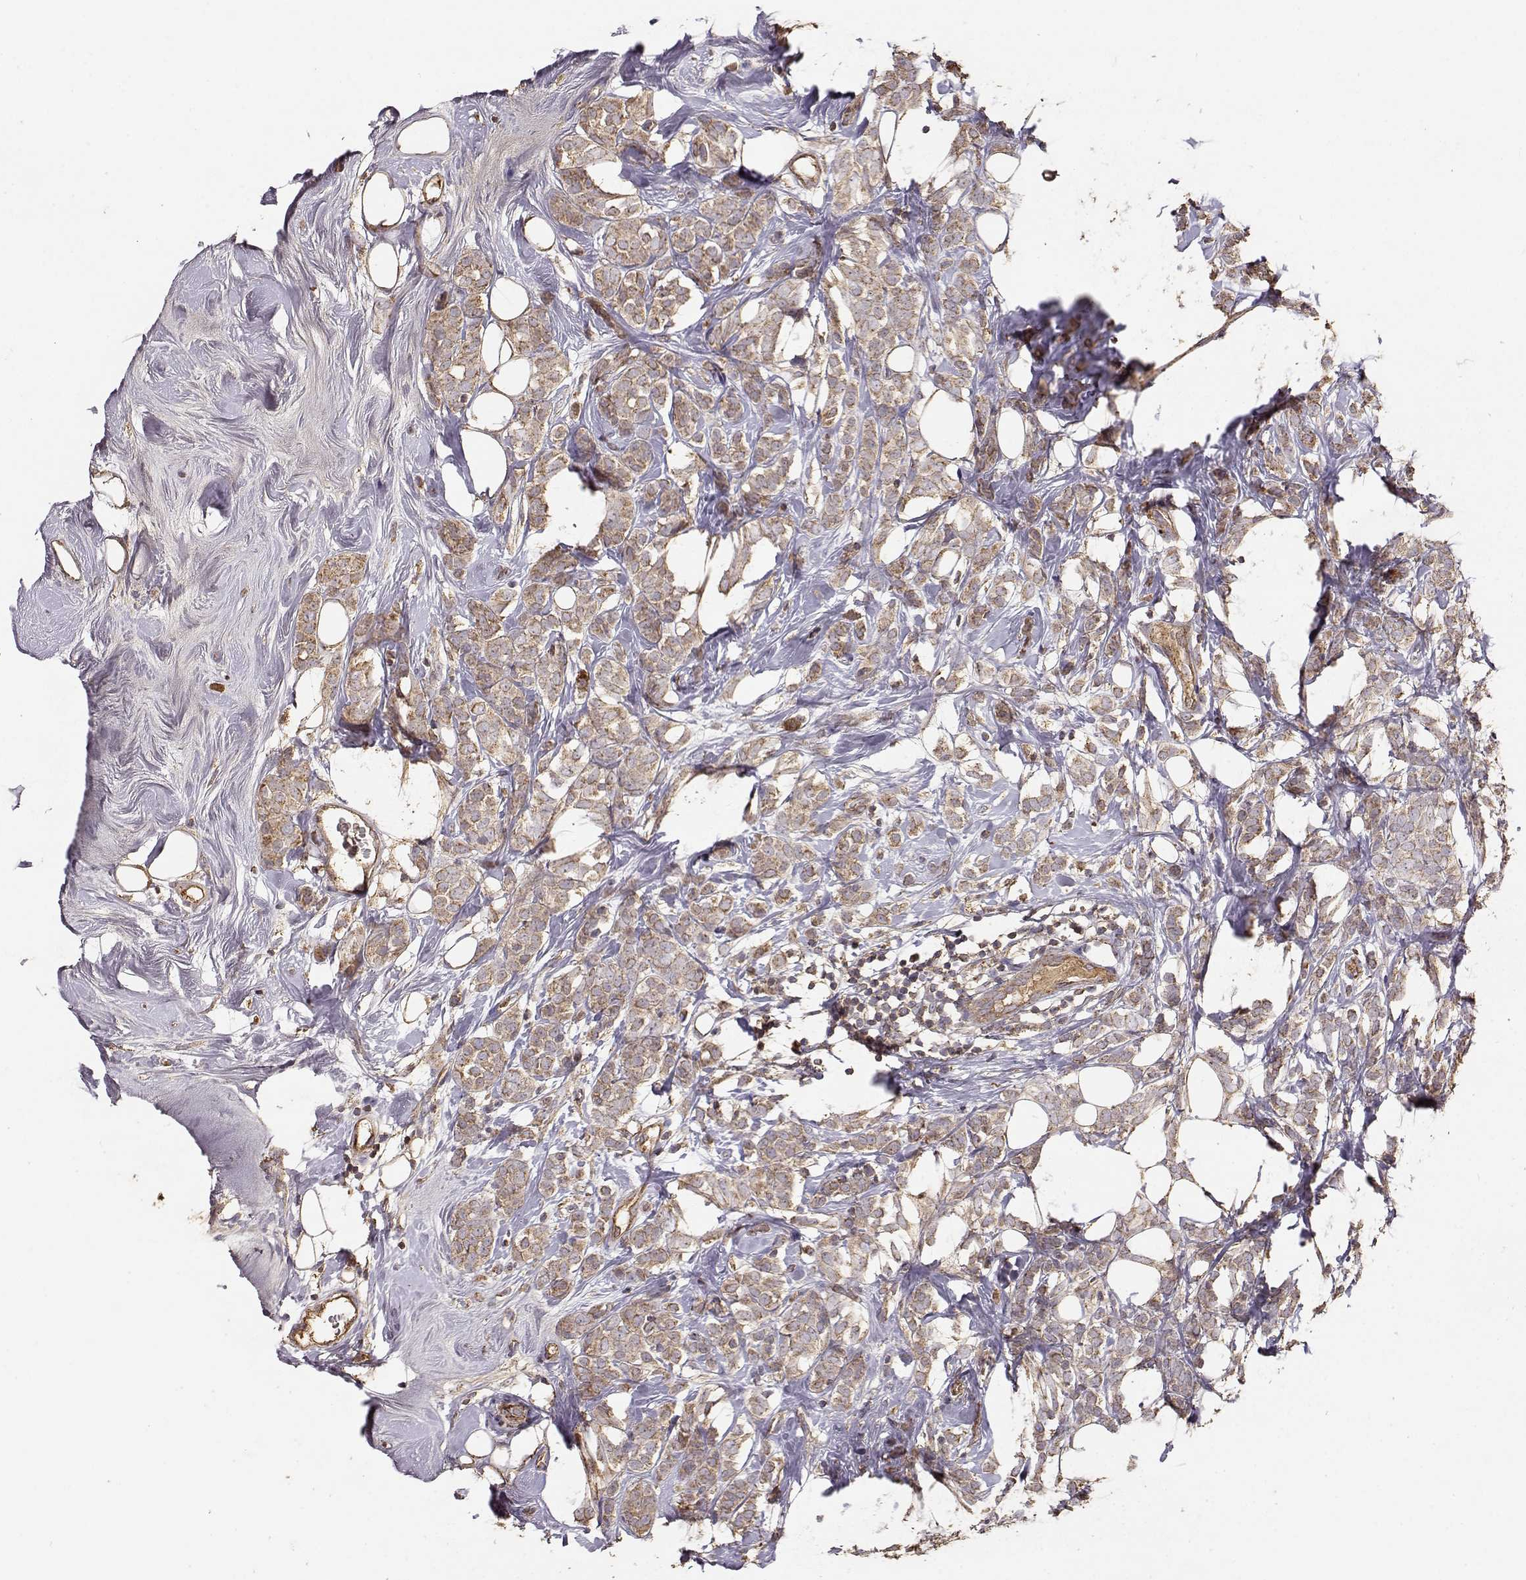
{"staining": {"intensity": "moderate", "quantity": ">75%", "location": "cytoplasmic/membranous"}, "tissue": "breast cancer", "cell_type": "Tumor cells", "image_type": "cancer", "snomed": [{"axis": "morphology", "description": "Lobular carcinoma"}, {"axis": "topography", "description": "Breast"}], "caption": "The photomicrograph exhibits staining of breast cancer, revealing moderate cytoplasmic/membranous protein expression (brown color) within tumor cells.", "gene": "TARS3", "patient": {"sex": "female", "age": 49}}